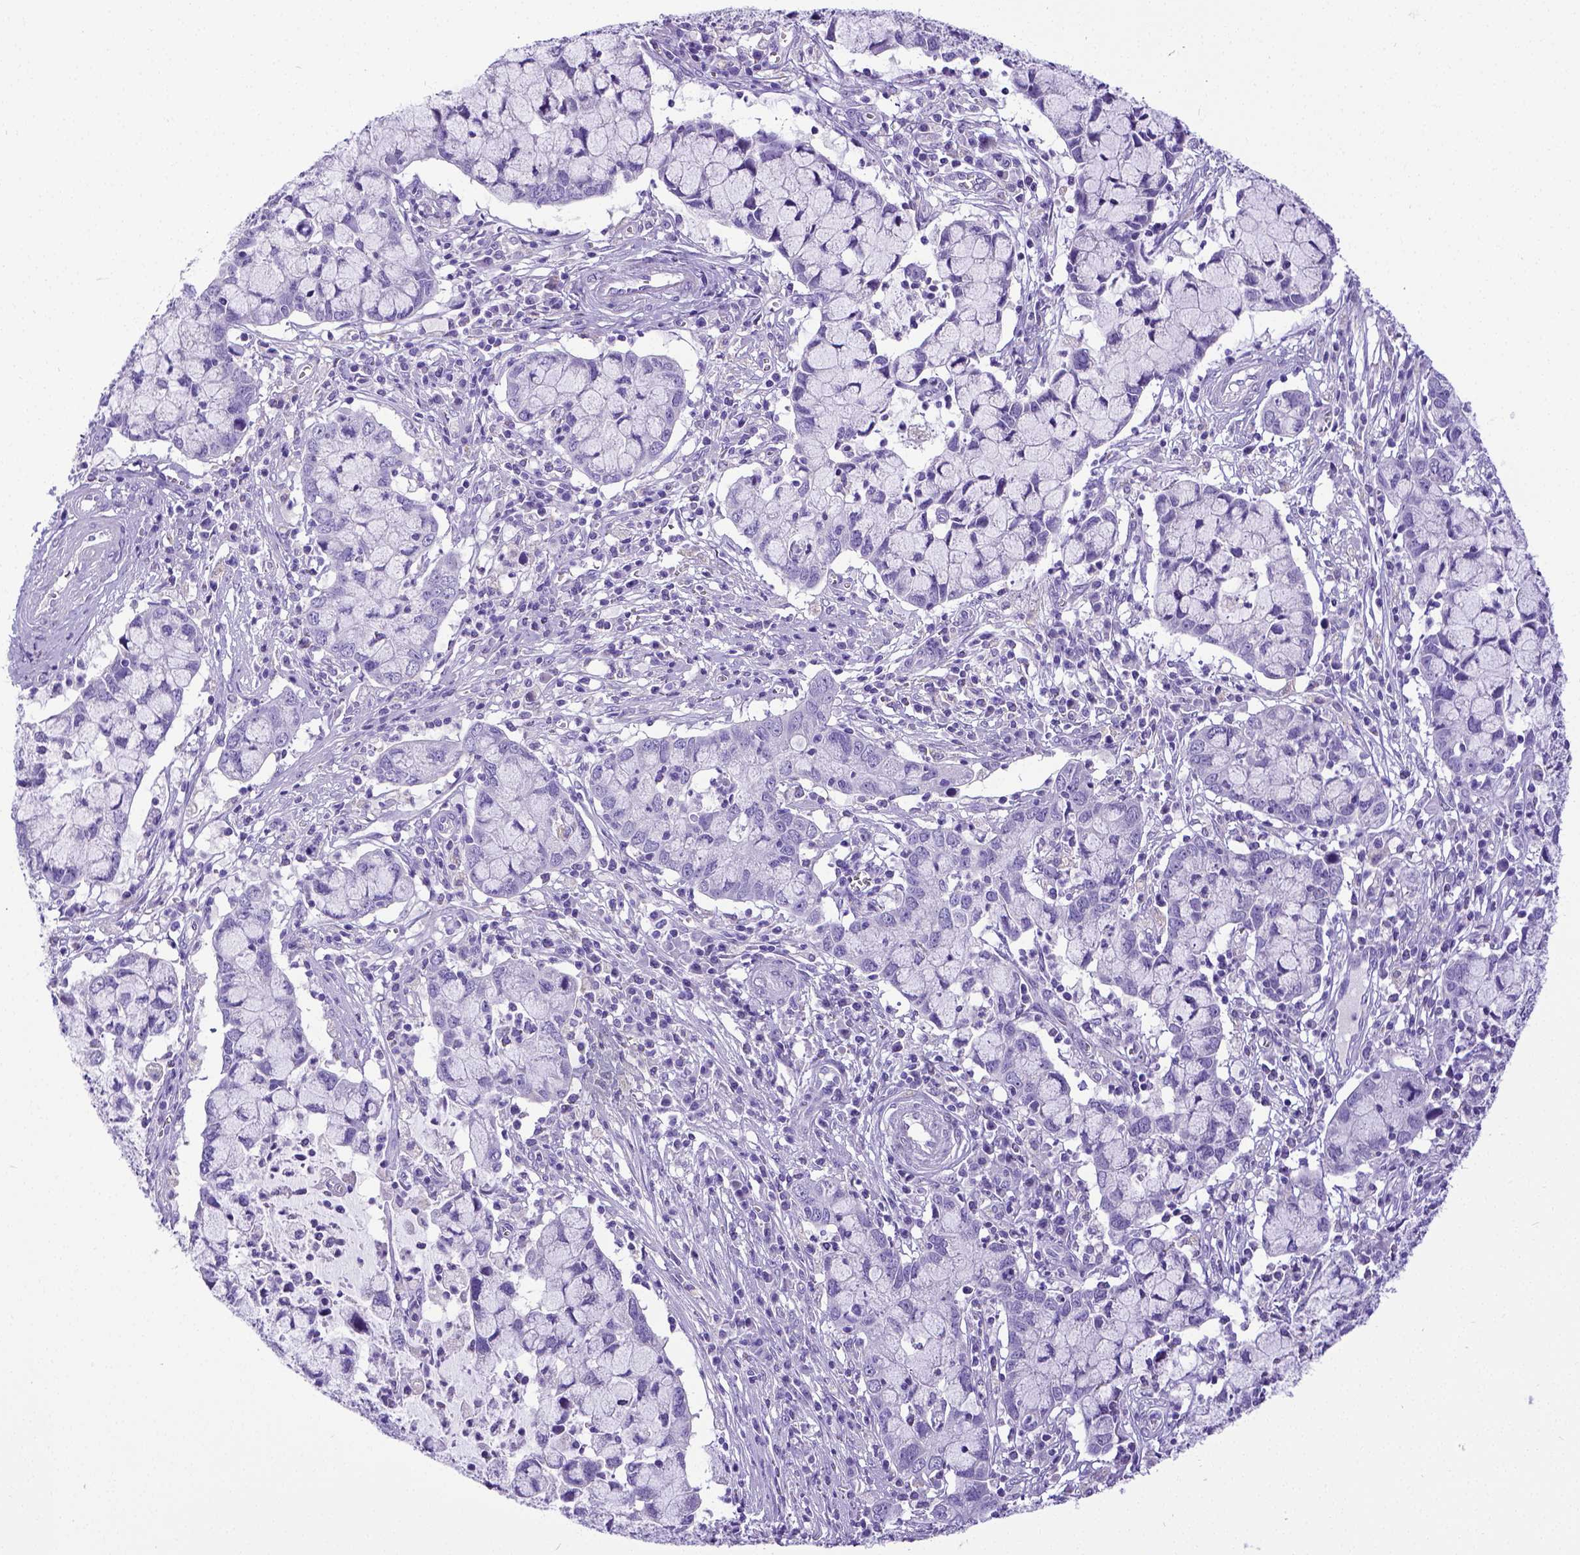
{"staining": {"intensity": "negative", "quantity": "none", "location": "none"}, "tissue": "cervical cancer", "cell_type": "Tumor cells", "image_type": "cancer", "snomed": [{"axis": "morphology", "description": "Adenocarcinoma, NOS"}, {"axis": "topography", "description": "Cervix"}], "caption": "Immunohistochemistry (IHC) photomicrograph of adenocarcinoma (cervical) stained for a protein (brown), which shows no positivity in tumor cells.", "gene": "SATB2", "patient": {"sex": "female", "age": 40}}